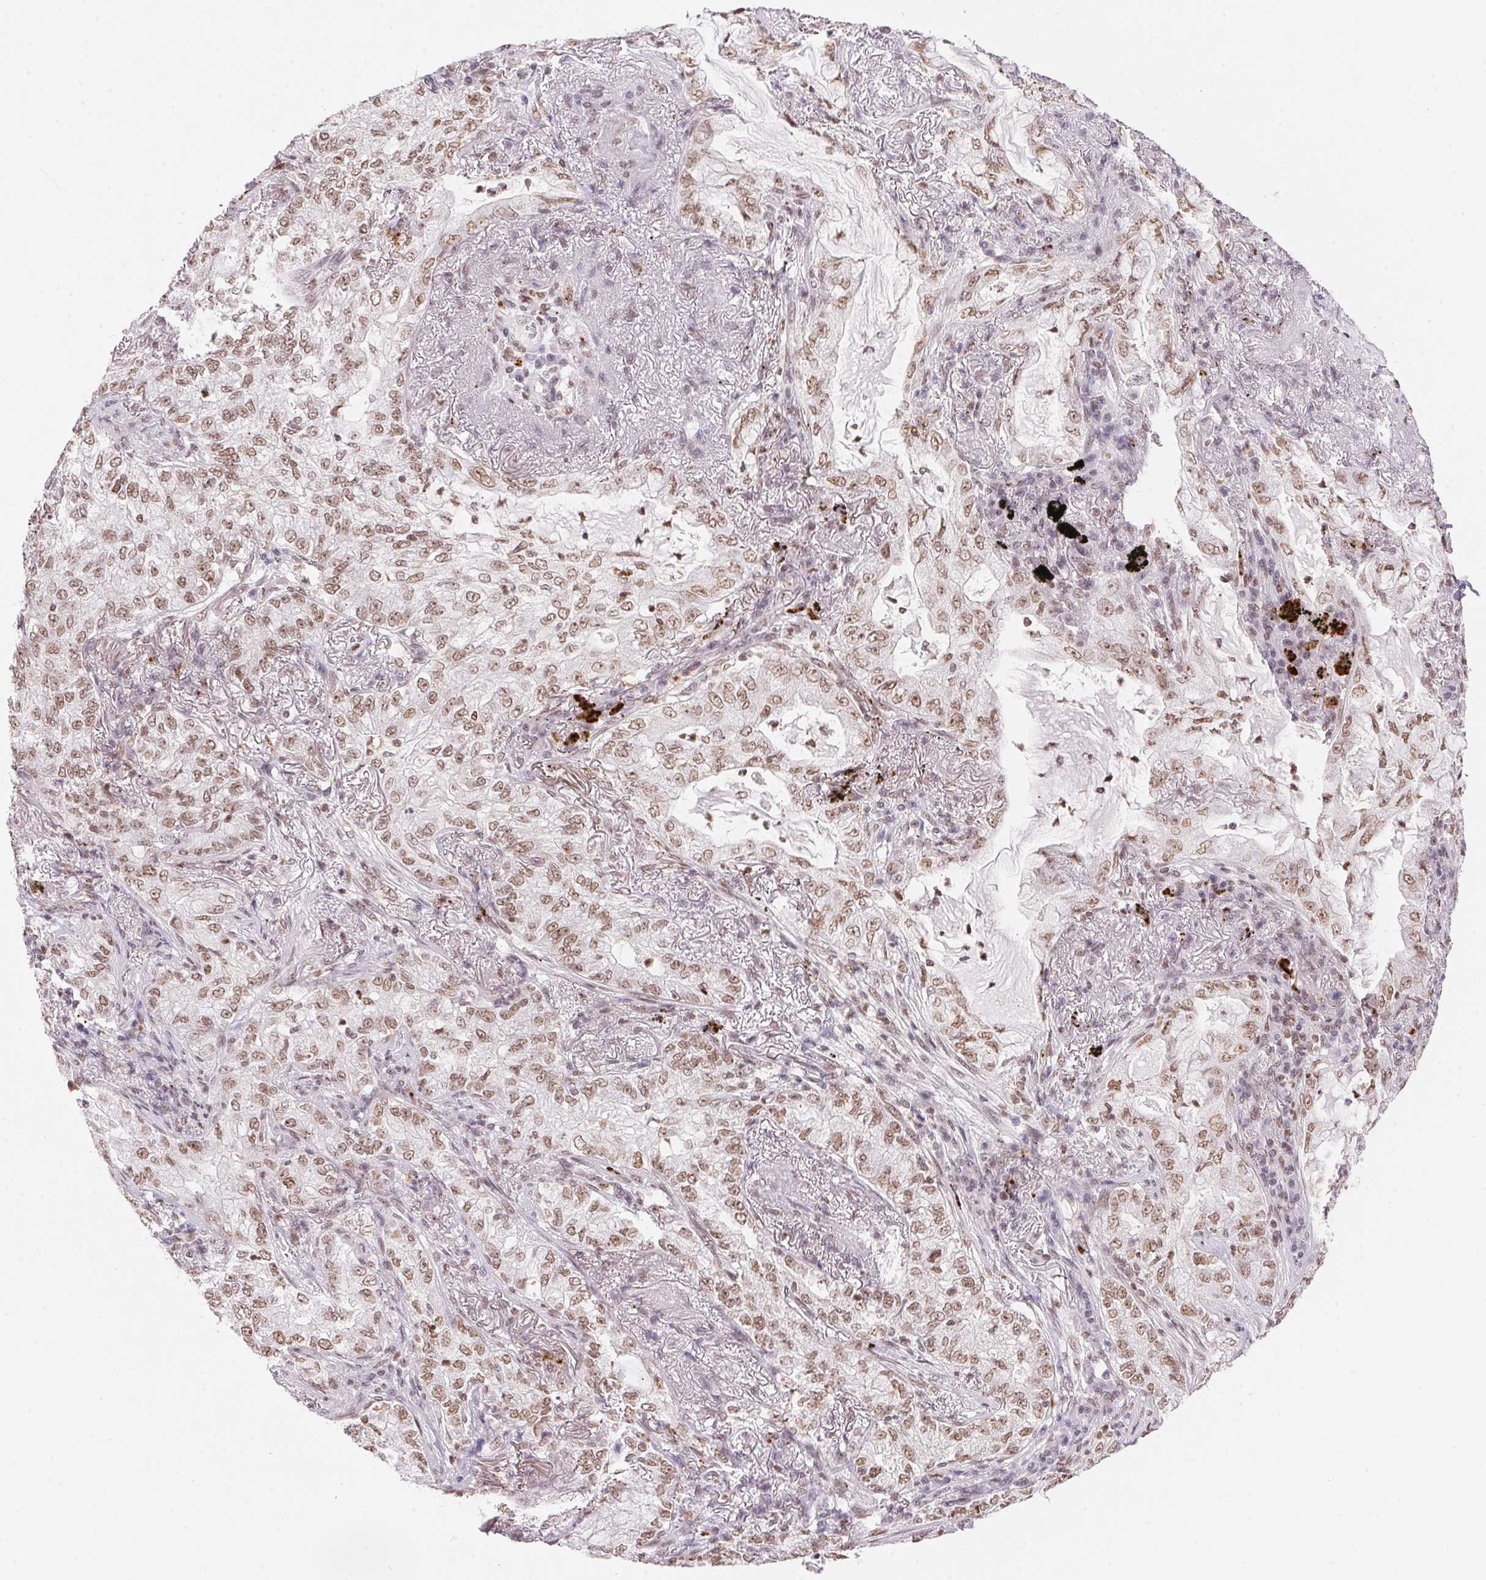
{"staining": {"intensity": "moderate", "quantity": ">75%", "location": "nuclear"}, "tissue": "lung cancer", "cell_type": "Tumor cells", "image_type": "cancer", "snomed": [{"axis": "morphology", "description": "Adenocarcinoma, NOS"}, {"axis": "topography", "description": "Lung"}], "caption": "Human lung cancer stained with a protein marker exhibits moderate staining in tumor cells.", "gene": "NFE2L1", "patient": {"sex": "female", "age": 73}}